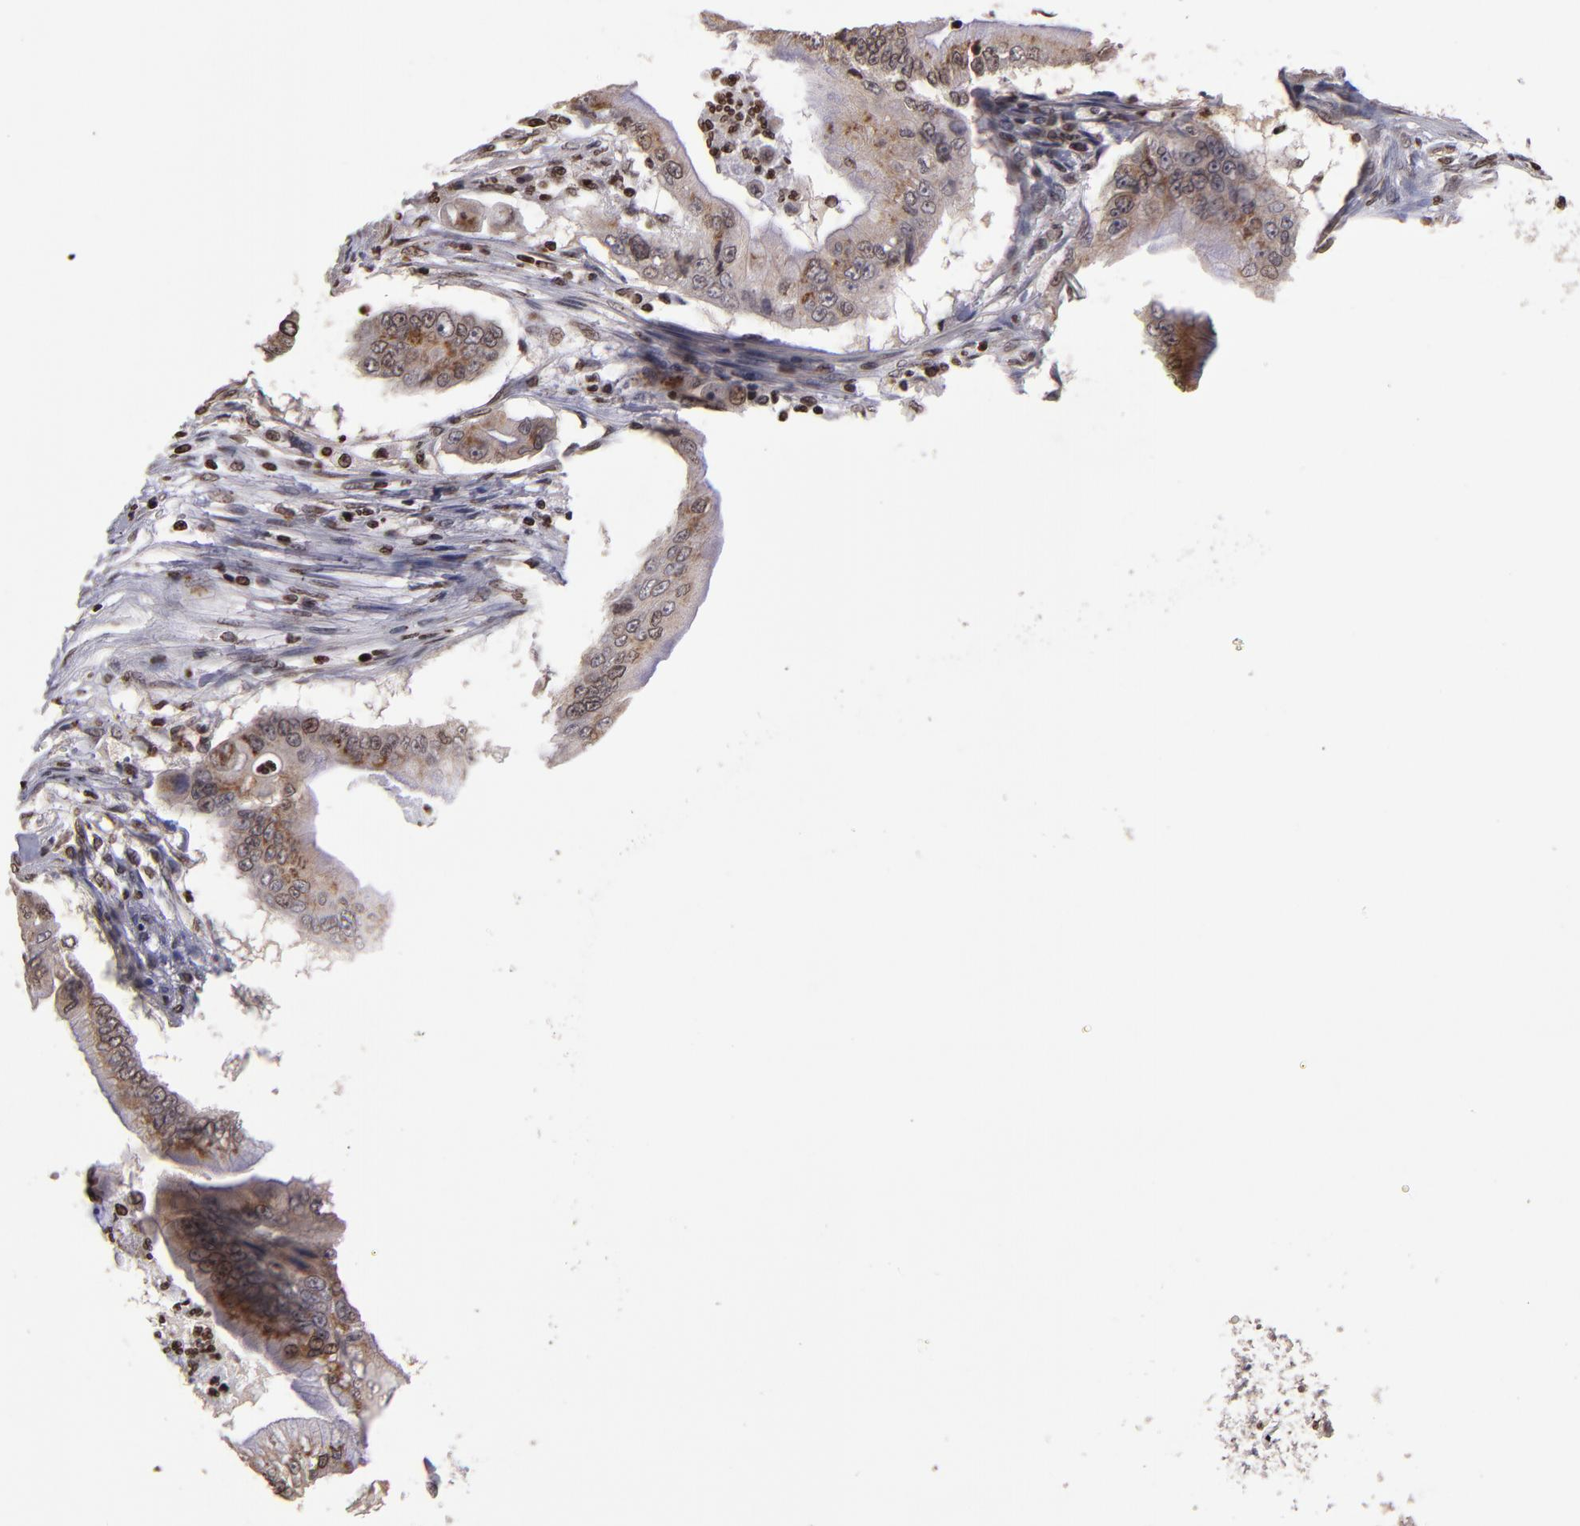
{"staining": {"intensity": "weak", "quantity": ">75%", "location": "cytoplasmic/membranous,nuclear"}, "tissue": "pancreatic cancer", "cell_type": "Tumor cells", "image_type": "cancer", "snomed": [{"axis": "morphology", "description": "Adenocarcinoma, NOS"}, {"axis": "topography", "description": "Pancreas"}], "caption": "Pancreatic cancer tissue reveals weak cytoplasmic/membranous and nuclear staining in approximately >75% of tumor cells, visualized by immunohistochemistry. The staining is performed using DAB (3,3'-diaminobenzidine) brown chromogen to label protein expression. The nuclei are counter-stained blue using hematoxylin.", "gene": "CSDC2", "patient": {"sex": "male", "age": 62}}